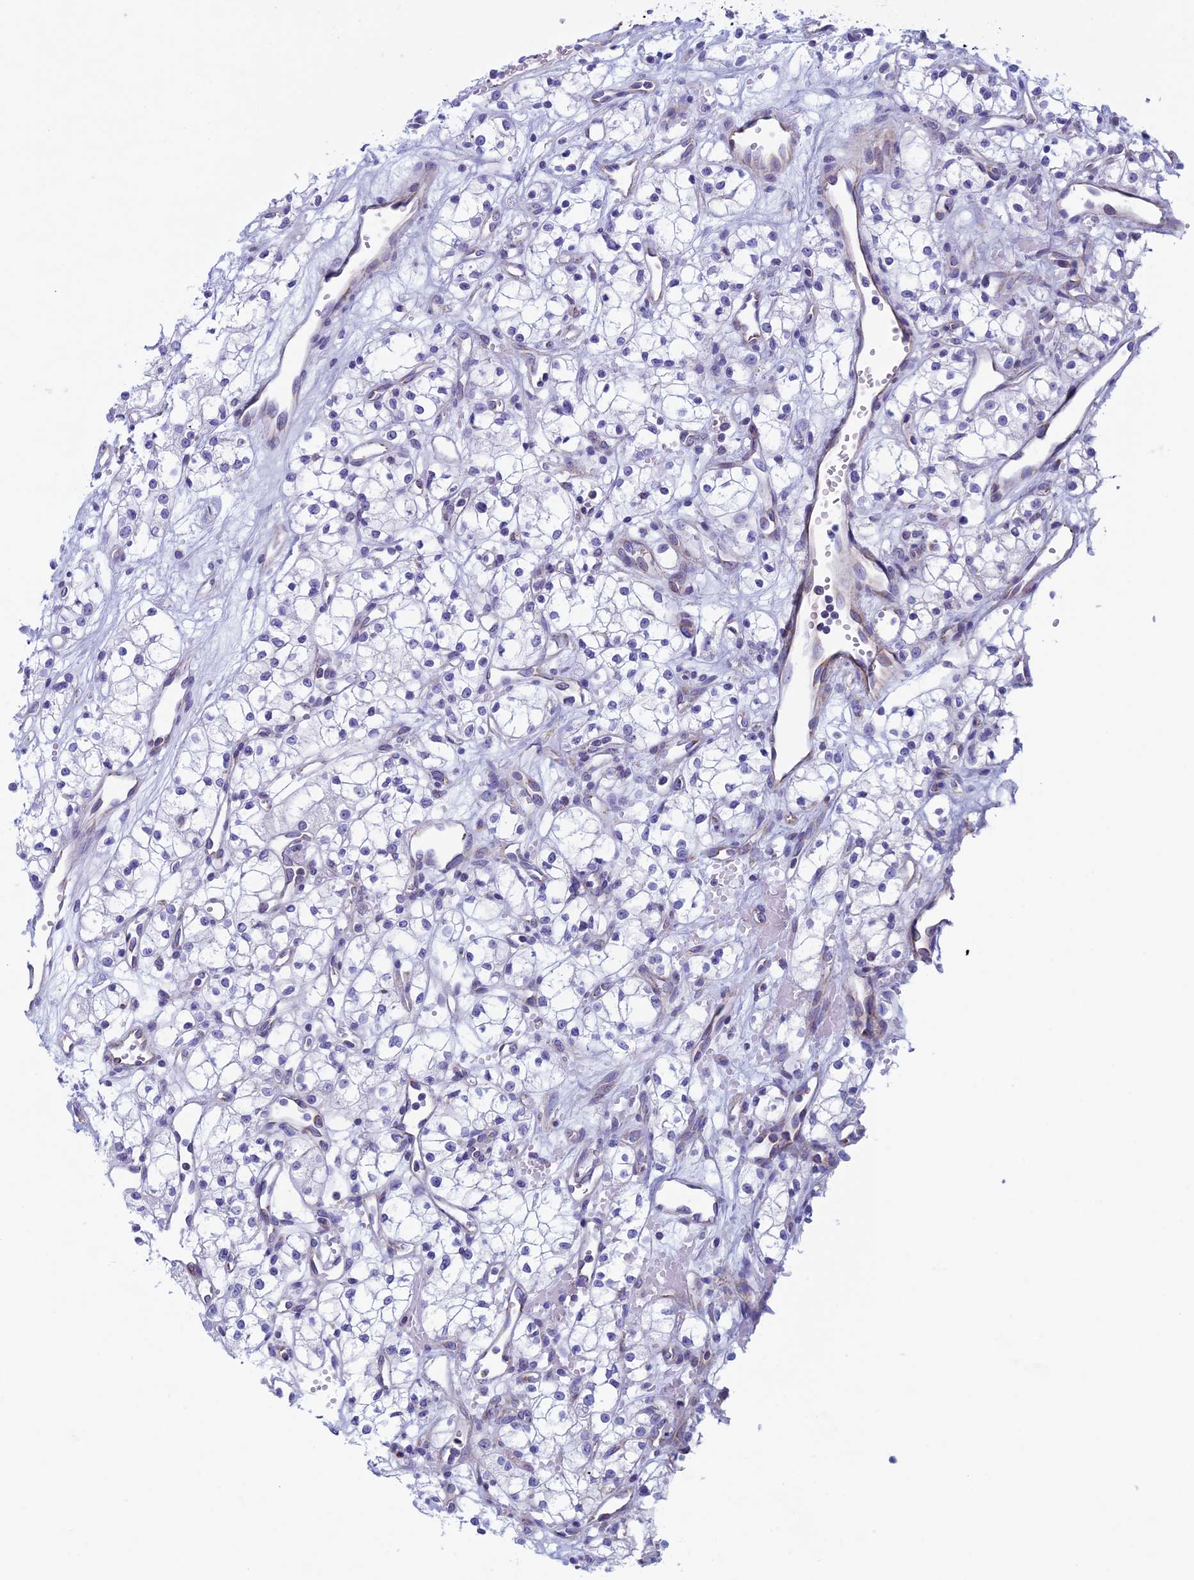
{"staining": {"intensity": "negative", "quantity": "none", "location": "none"}, "tissue": "renal cancer", "cell_type": "Tumor cells", "image_type": "cancer", "snomed": [{"axis": "morphology", "description": "Adenocarcinoma, NOS"}, {"axis": "topography", "description": "Kidney"}], "caption": "High power microscopy histopathology image of an immunohistochemistry (IHC) image of renal adenocarcinoma, revealing no significant positivity in tumor cells.", "gene": "NDUFB9", "patient": {"sex": "male", "age": 59}}